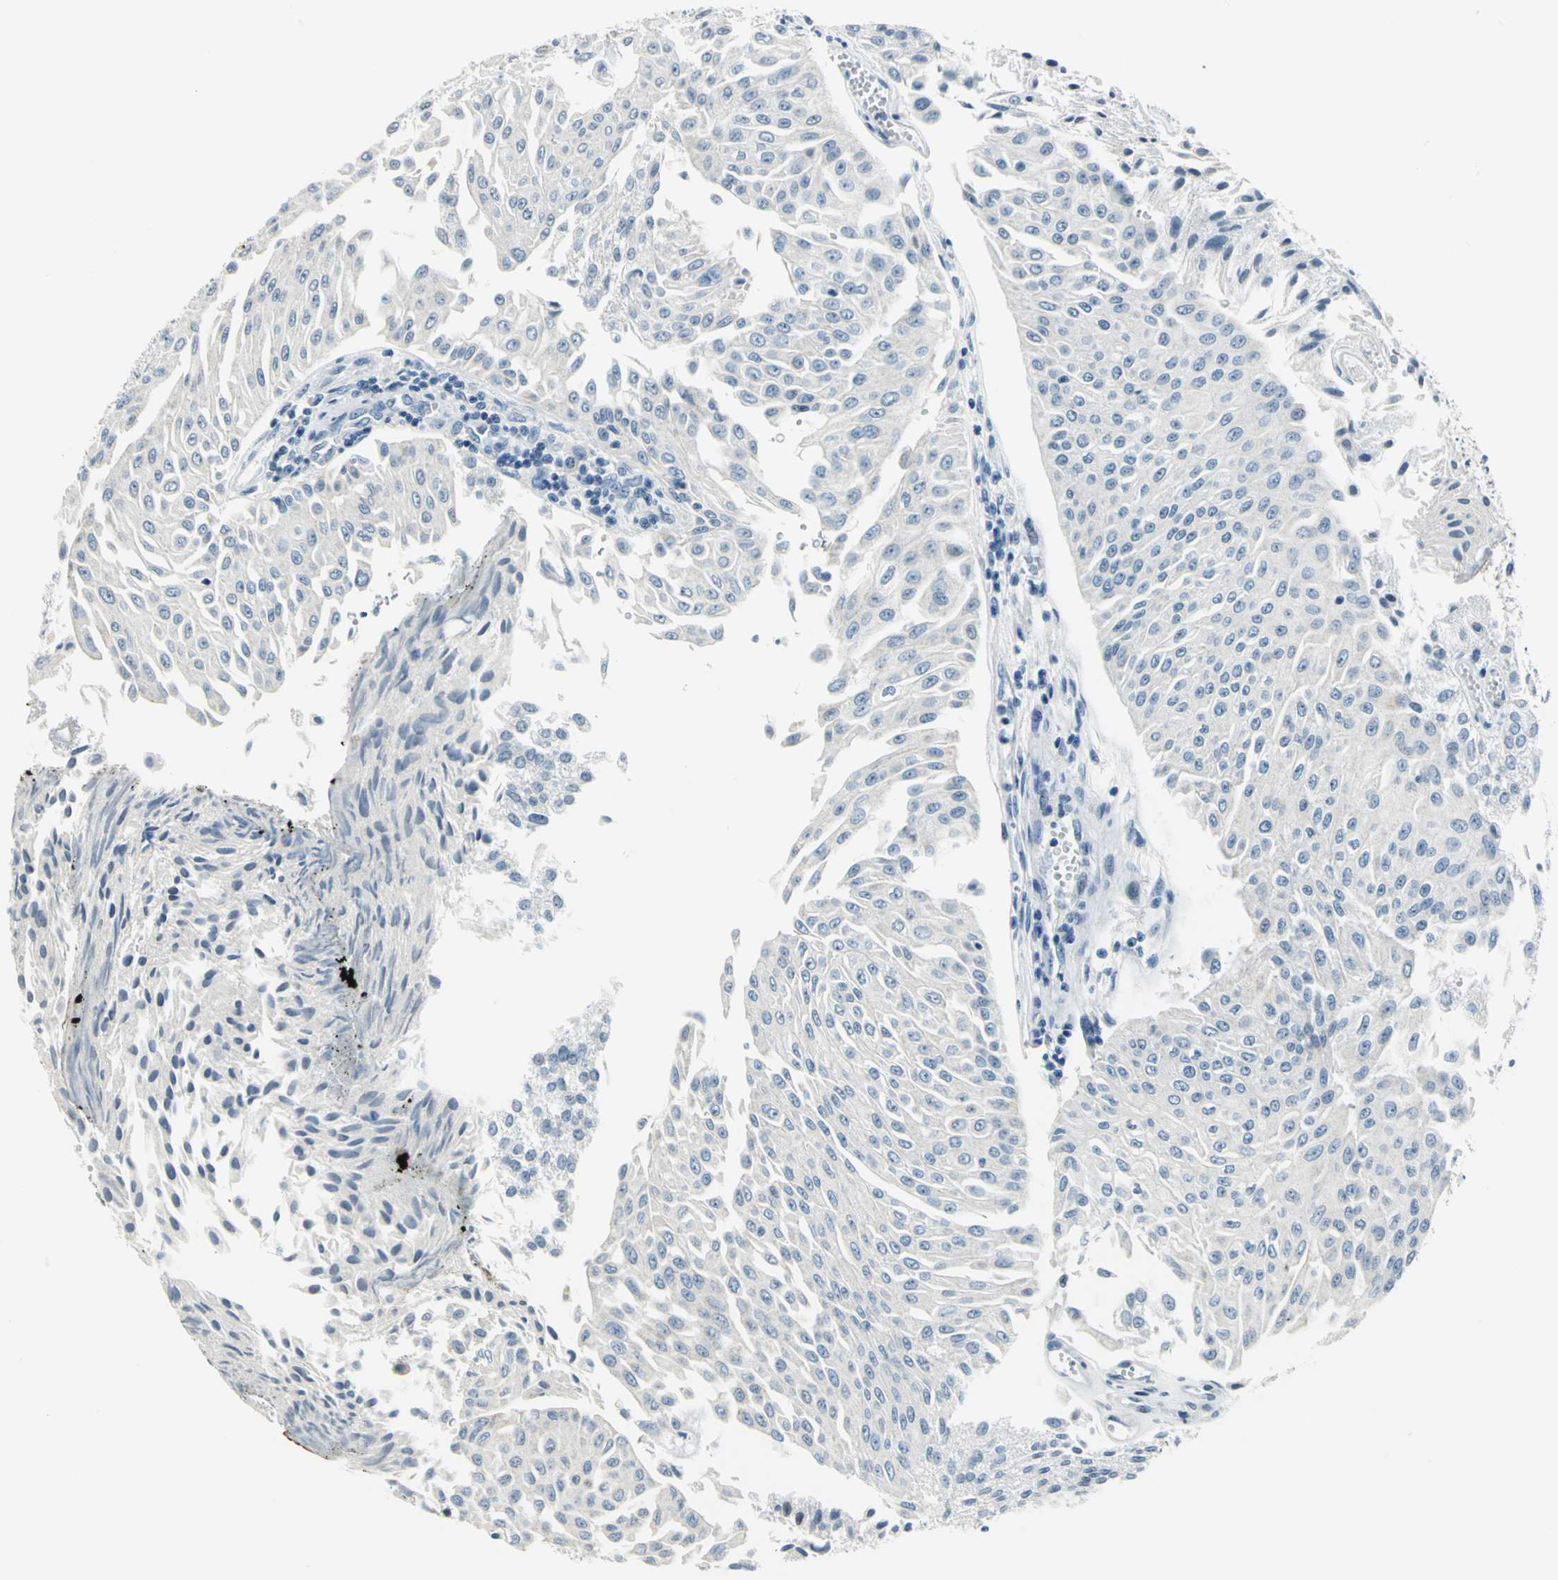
{"staining": {"intensity": "negative", "quantity": "none", "location": "none"}, "tissue": "urothelial cancer", "cell_type": "Tumor cells", "image_type": "cancer", "snomed": [{"axis": "morphology", "description": "Urothelial carcinoma, Low grade"}, {"axis": "topography", "description": "Urinary bladder"}], "caption": "DAB (3,3'-diaminobenzidine) immunohistochemical staining of urothelial cancer demonstrates no significant staining in tumor cells.", "gene": "RAD17", "patient": {"sex": "male", "age": 86}}